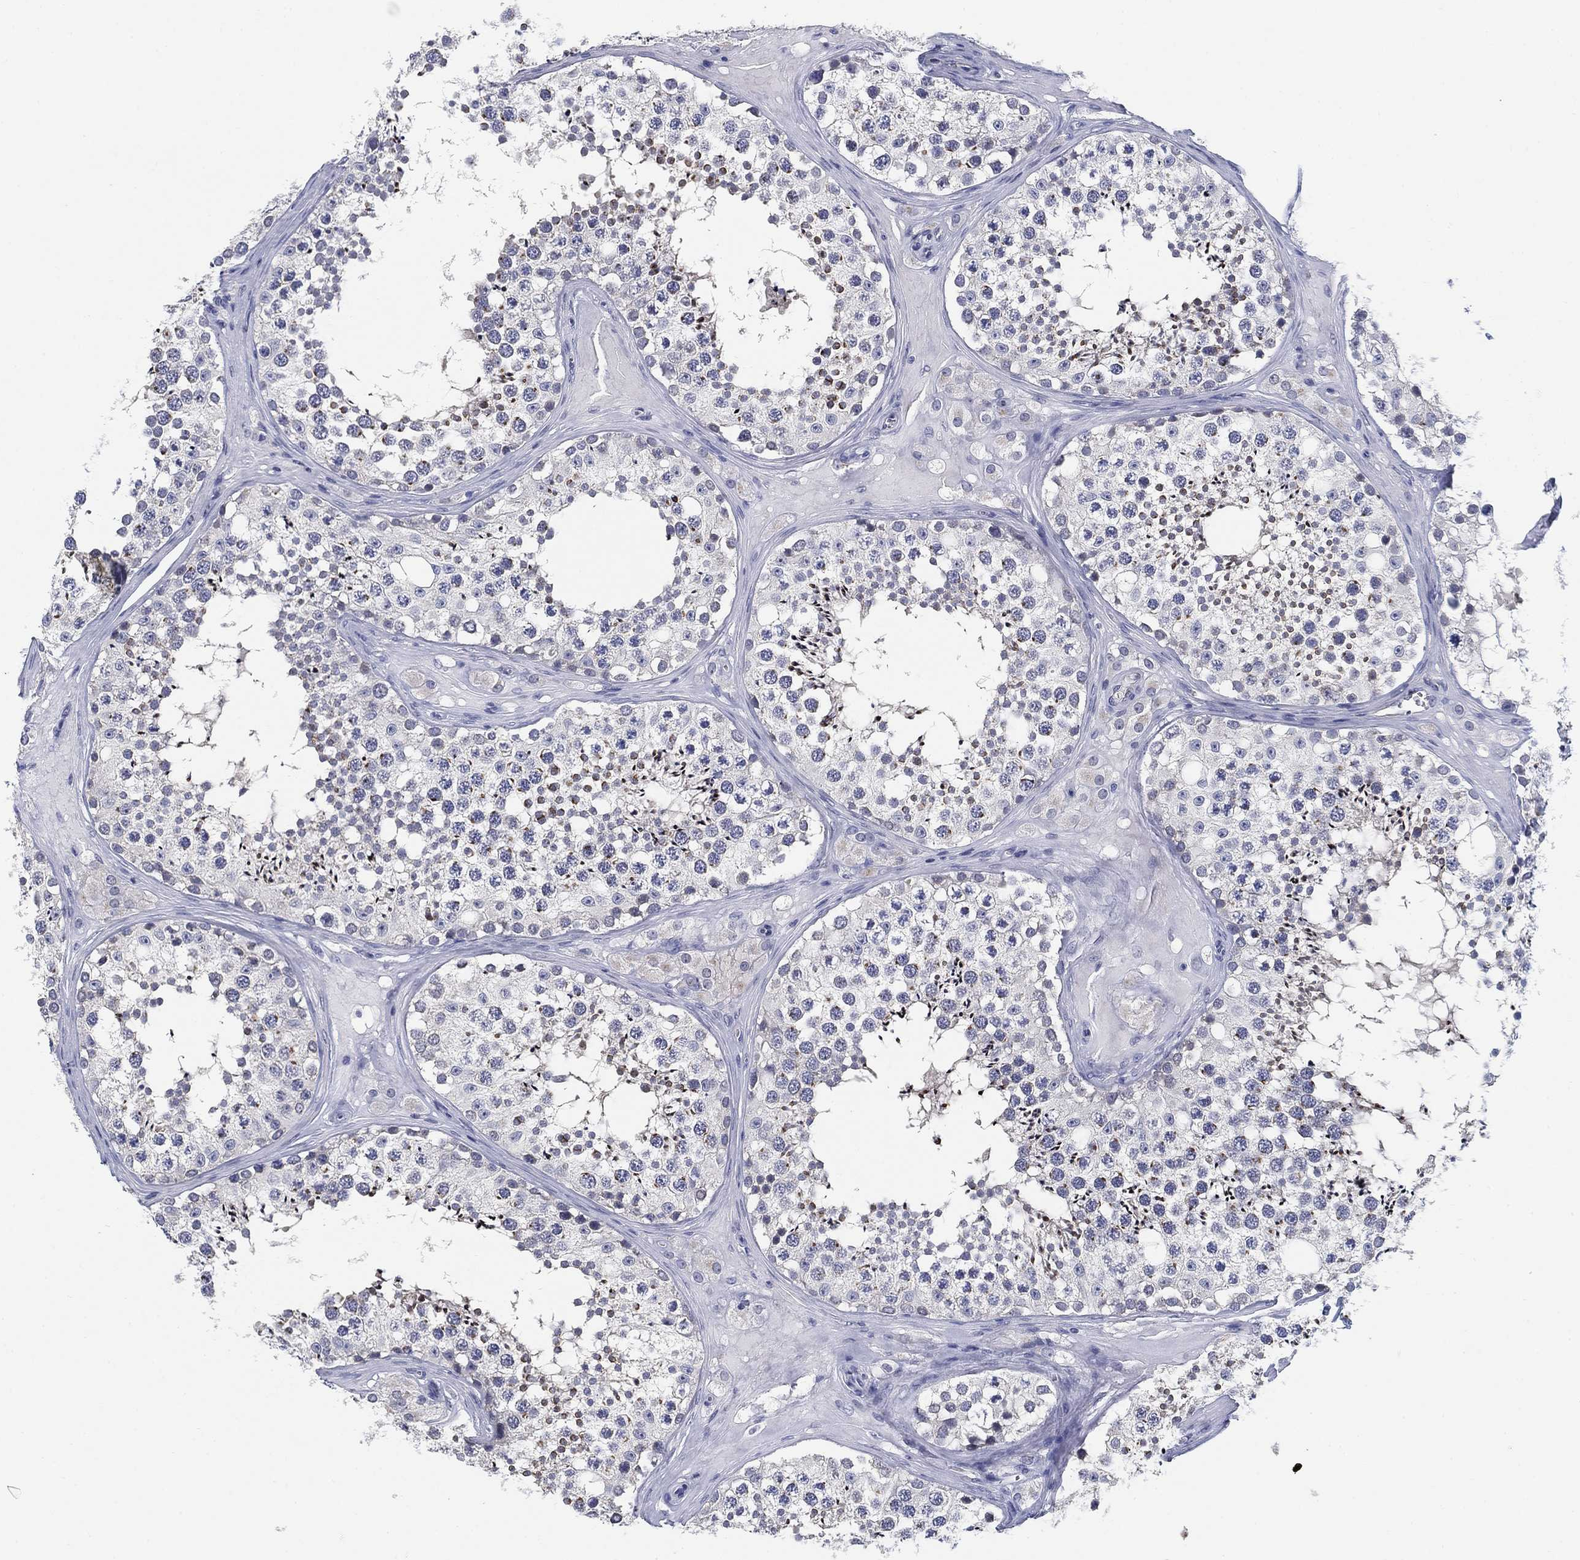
{"staining": {"intensity": "moderate", "quantity": "25%-75%", "location": "nuclear"}, "tissue": "testis", "cell_type": "Cells in seminiferous ducts", "image_type": "normal", "snomed": [{"axis": "morphology", "description": "Normal tissue, NOS"}, {"axis": "topography", "description": "Testis"}], "caption": "Approximately 25%-75% of cells in seminiferous ducts in unremarkable human testis exhibit moderate nuclear protein expression as visualized by brown immunohistochemical staining.", "gene": "CLUL1", "patient": {"sex": "male", "age": 31}}